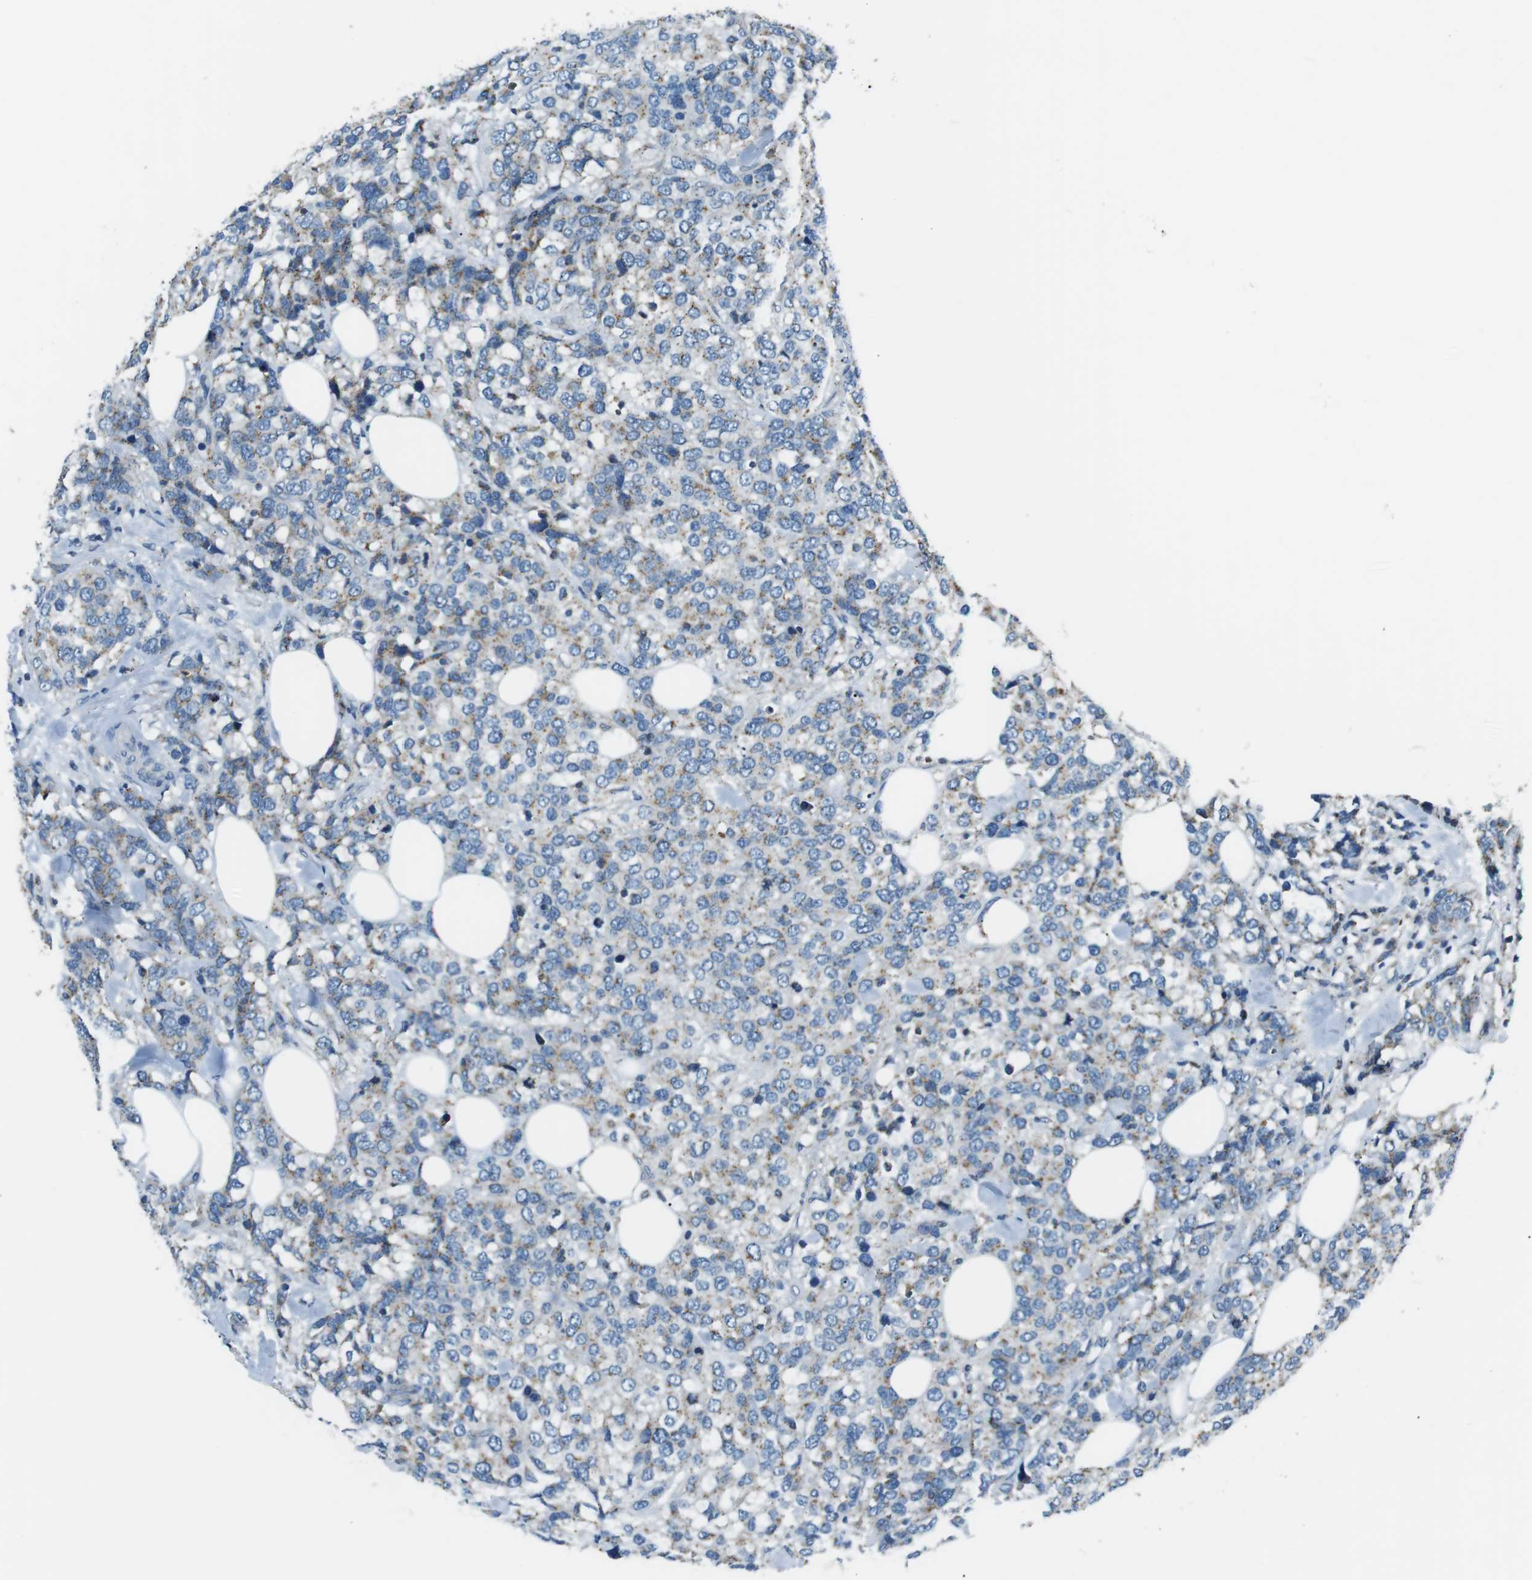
{"staining": {"intensity": "weak", "quantity": ">75%", "location": "cytoplasmic/membranous"}, "tissue": "breast cancer", "cell_type": "Tumor cells", "image_type": "cancer", "snomed": [{"axis": "morphology", "description": "Lobular carcinoma"}, {"axis": "topography", "description": "Breast"}], "caption": "A brown stain labels weak cytoplasmic/membranous positivity of a protein in breast cancer (lobular carcinoma) tumor cells.", "gene": "FAM3B", "patient": {"sex": "female", "age": 59}}